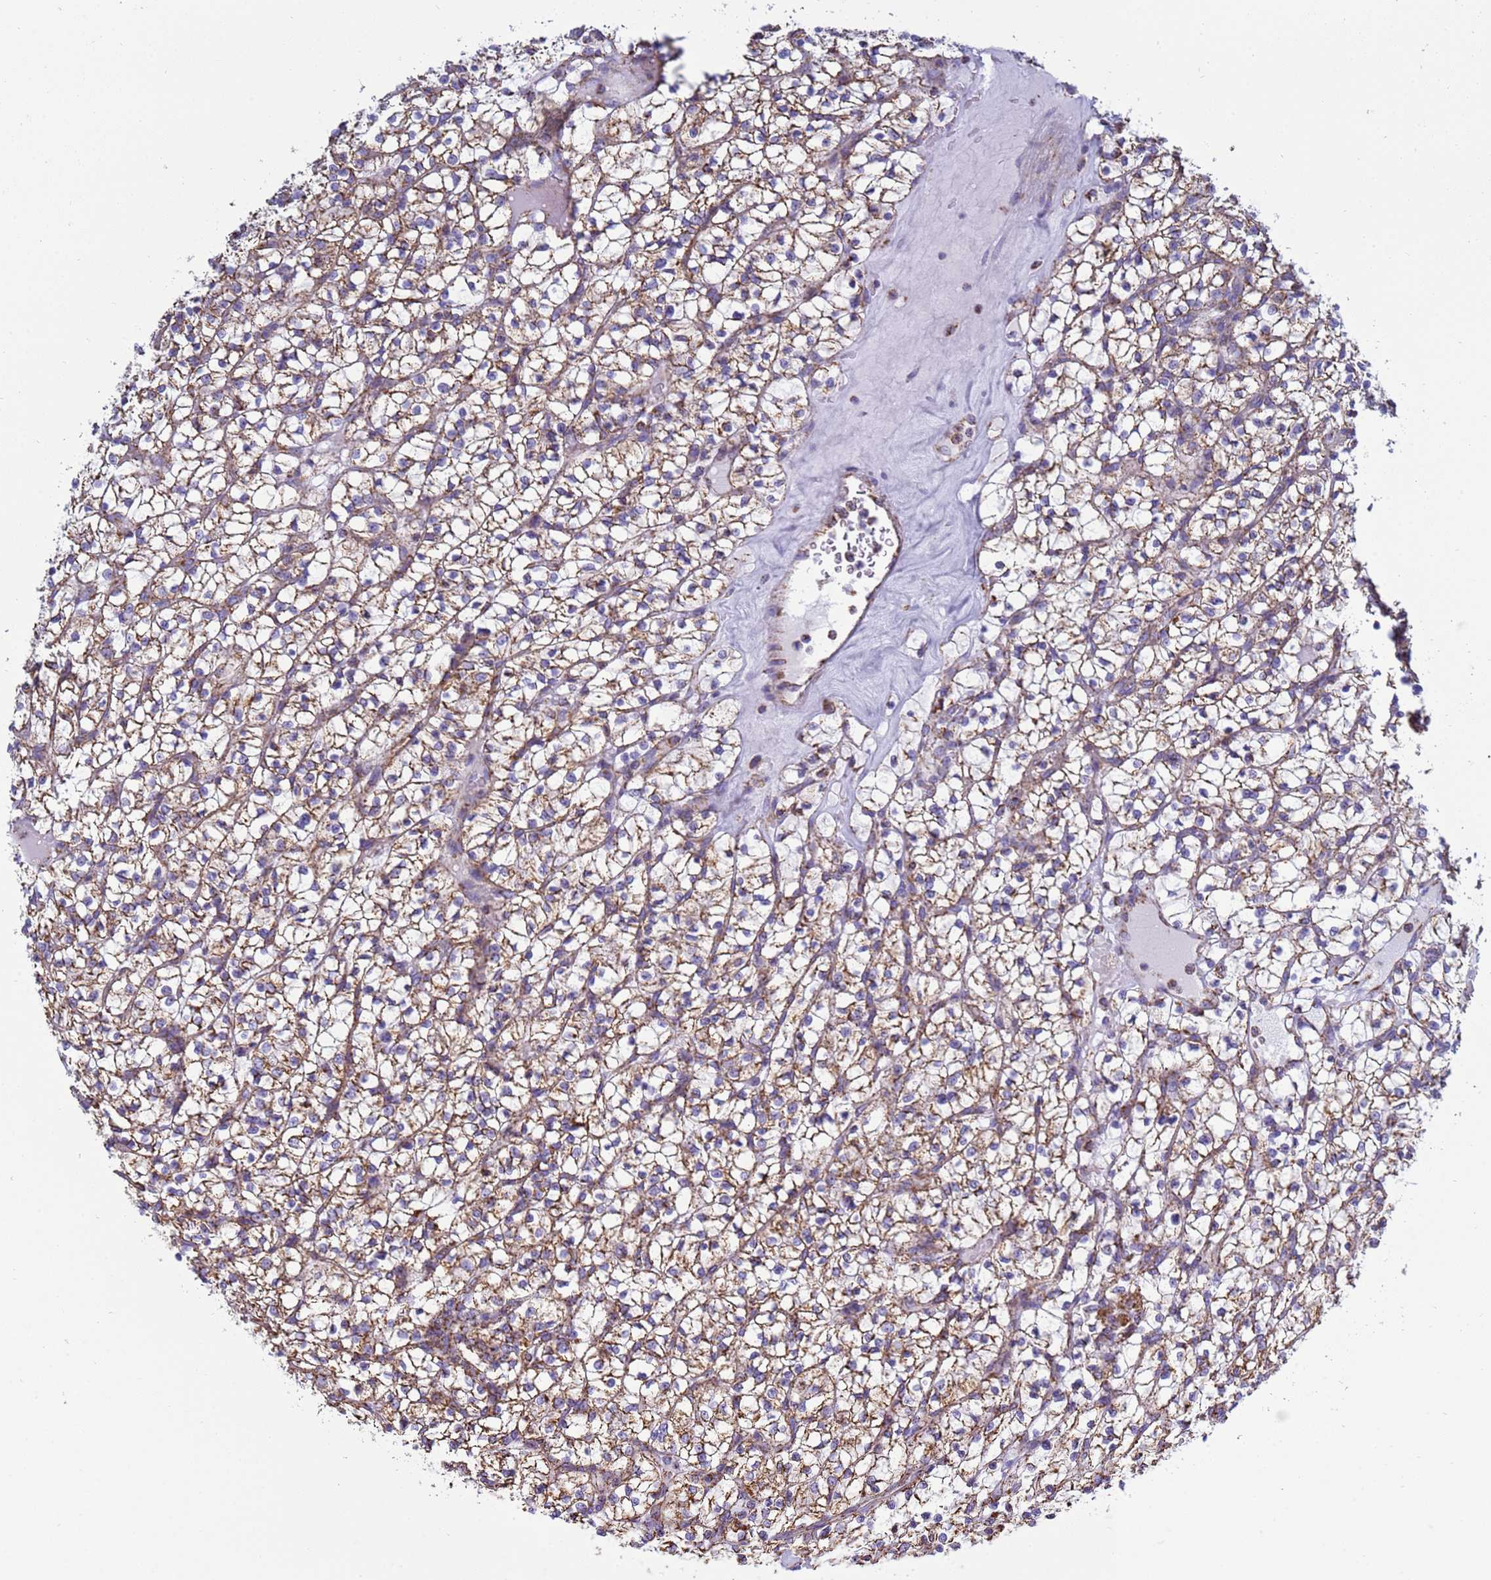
{"staining": {"intensity": "moderate", "quantity": "25%-75%", "location": "cytoplasmic/membranous"}, "tissue": "renal cancer", "cell_type": "Tumor cells", "image_type": "cancer", "snomed": [{"axis": "morphology", "description": "Adenocarcinoma, NOS"}, {"axis": "topography", "description": "Kidney"}], "caption": "The immunohistochemical stain labels moderate cytoplasmic/membranous expression in tumor cells of renal cancer tissue. (DAB IHC, brown staining for protein, blue staining for nuclei).", "gene": "COQ4", "patient": {"sex": "female", "age": 64}}